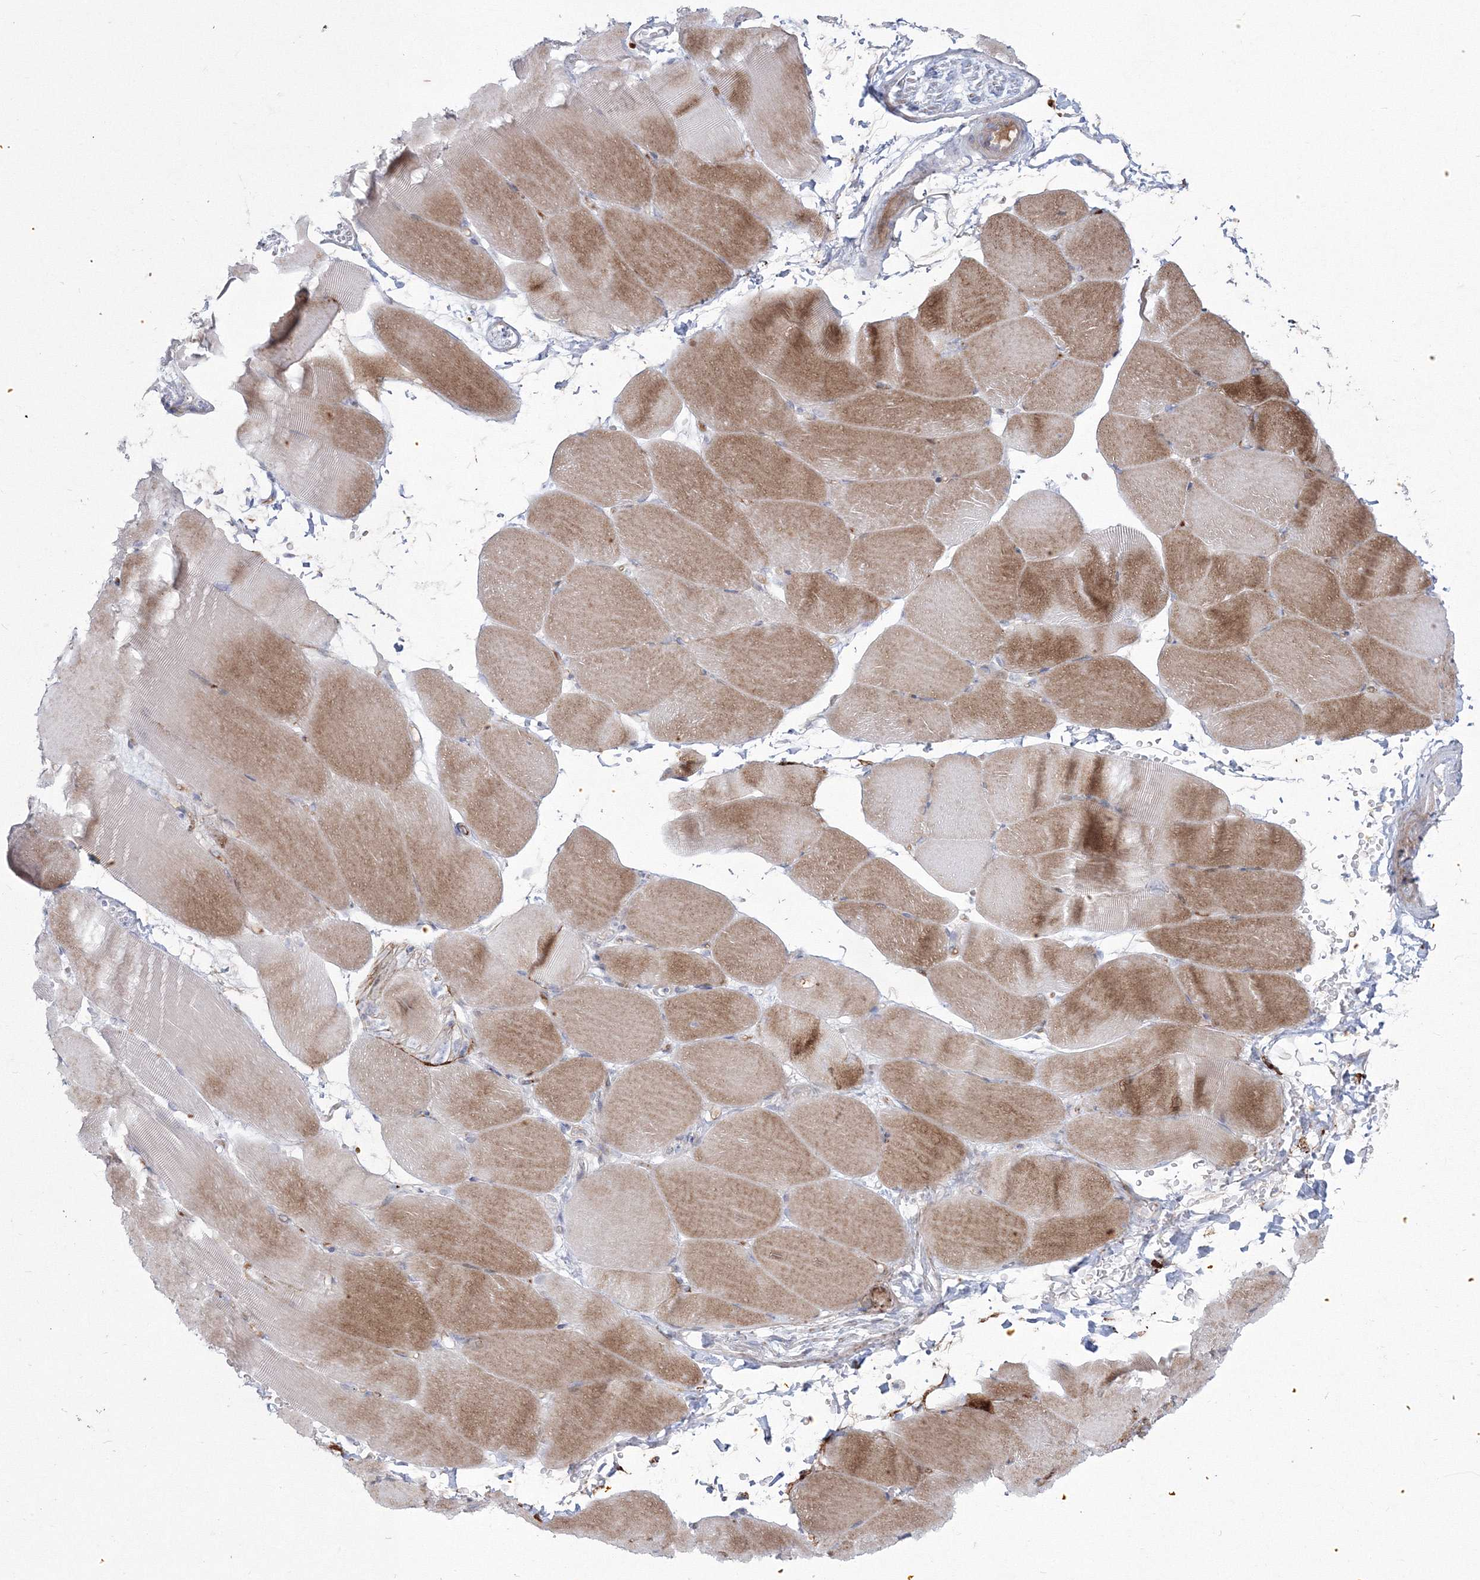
{"staining": {"intensity": "moderate", "quantity": ">75%", "location": "cytoplasmic/membranous"}, "tissue": "skeletal muscle", "cell_type": "Myocytes", "image_type": "normal", "snomed": [{"axis": "morphology", "description": "Normal tissue, NOS"}, {"axis": "topography", "description": "Skeletal muscle"}, {"axis": "topography", "description": "Parathyroid gland"}], "caption": "Benign skeletal muscle reveals moderate cytoplasmic/membranous positivity in approximately >75% of myocytes, visualized by immunohistochemistry.", "gene": "HYAL2", "patient": {"sex": "female", "age": 37}}